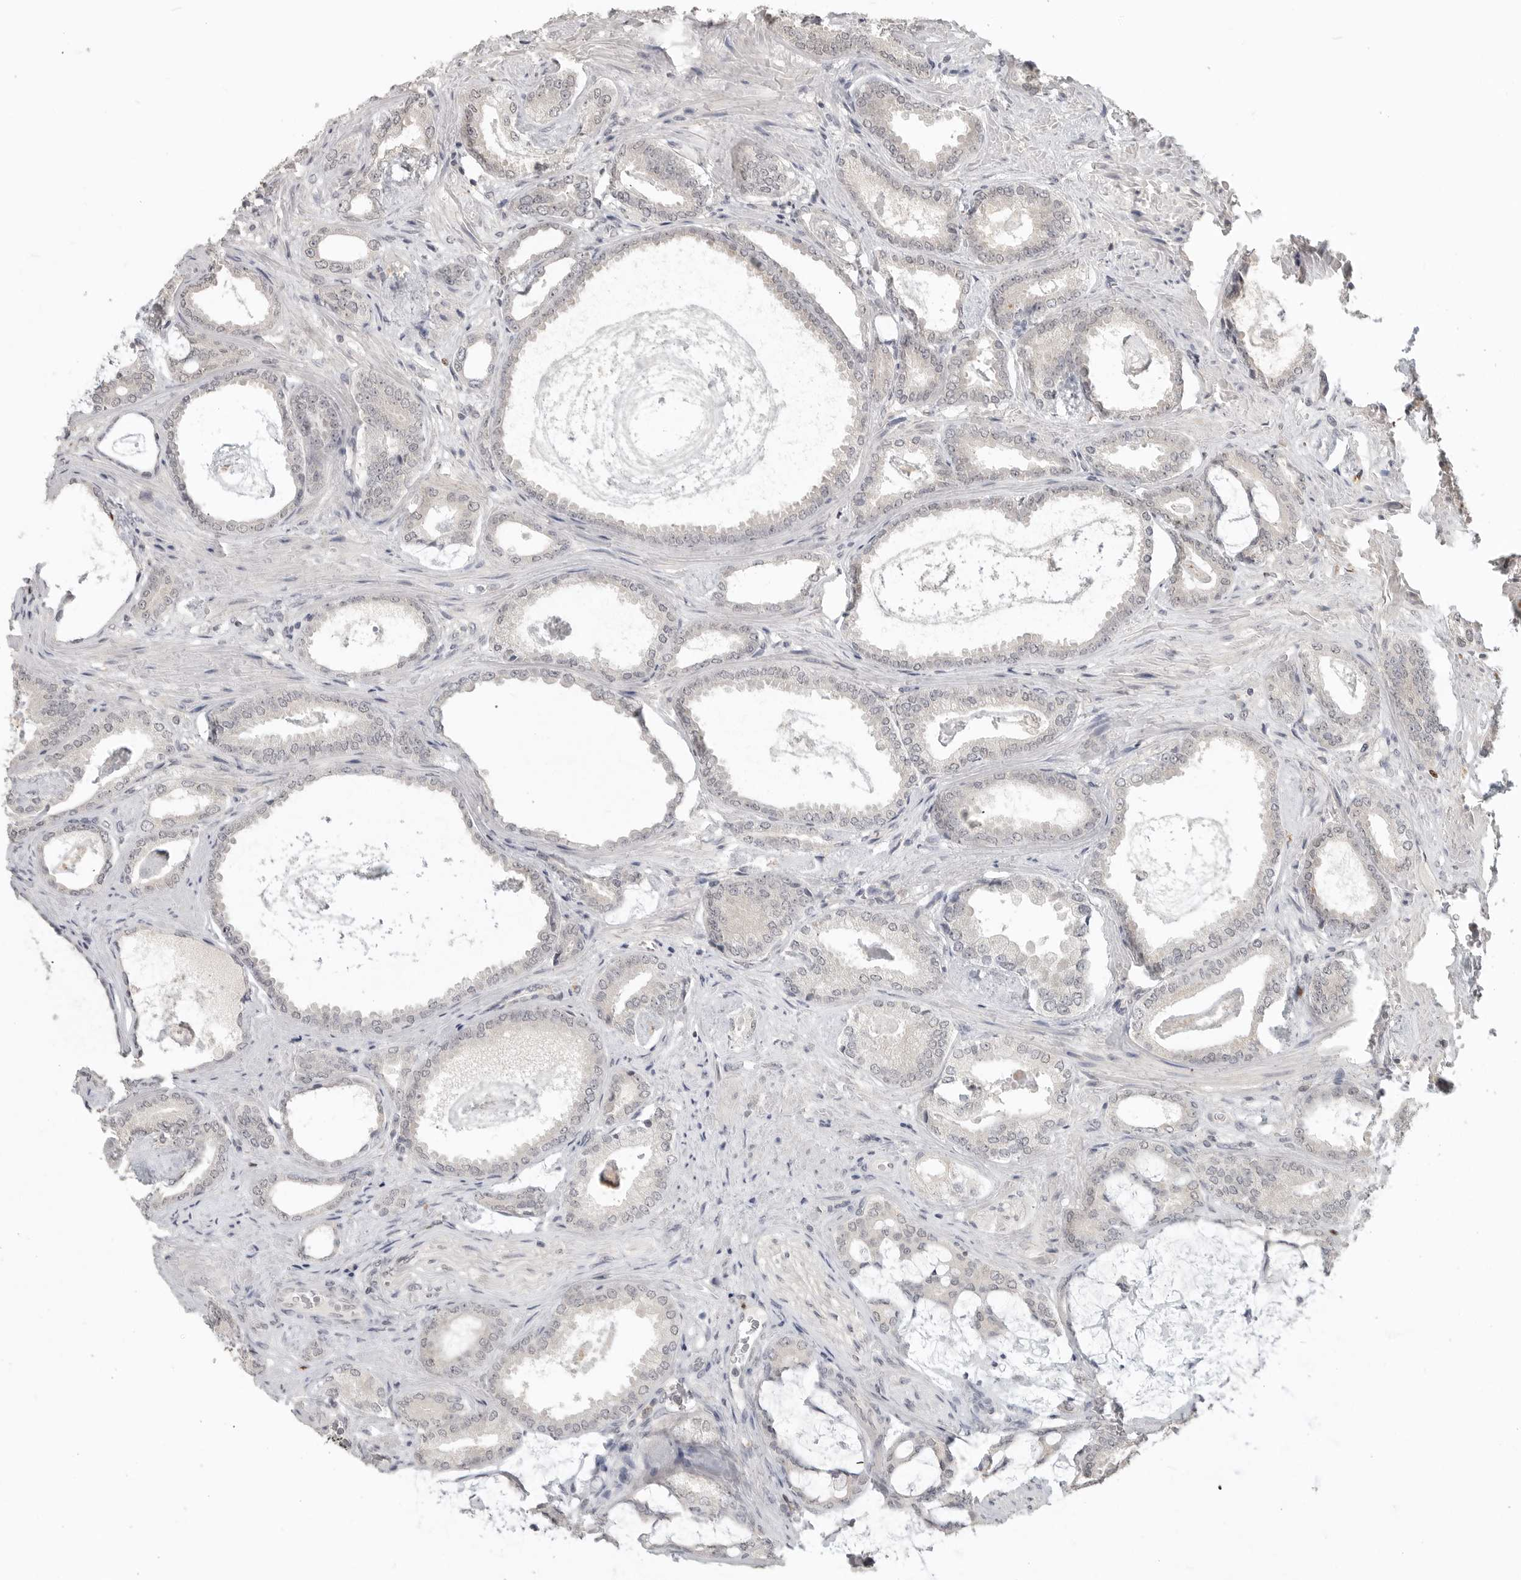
{"staining": {"intensity": "negative", "quantity": "none", "location": "none"}, "tissue": "prostate cancer", "cell_type": "Tumor cells", "image_type": "cancer", "snomed": [{"axis": "morphology", "description": "Adenocarcinoma, Low grade"}, {"axis": "topography", "description": "Prostate"}], "caption": "The micrograph displays no significant expression in tumor cells of low-grade adenocarcinoma (prostate). The staining was performed using DAB (3,3'-diaminobenzidine) to visualize the protein expression in brown, while the nuclei were stained in blue with hematoxylin (Magnification: 20x).", "gene": "FOXP3", "patient": {"sex": "male", "age": 71}}